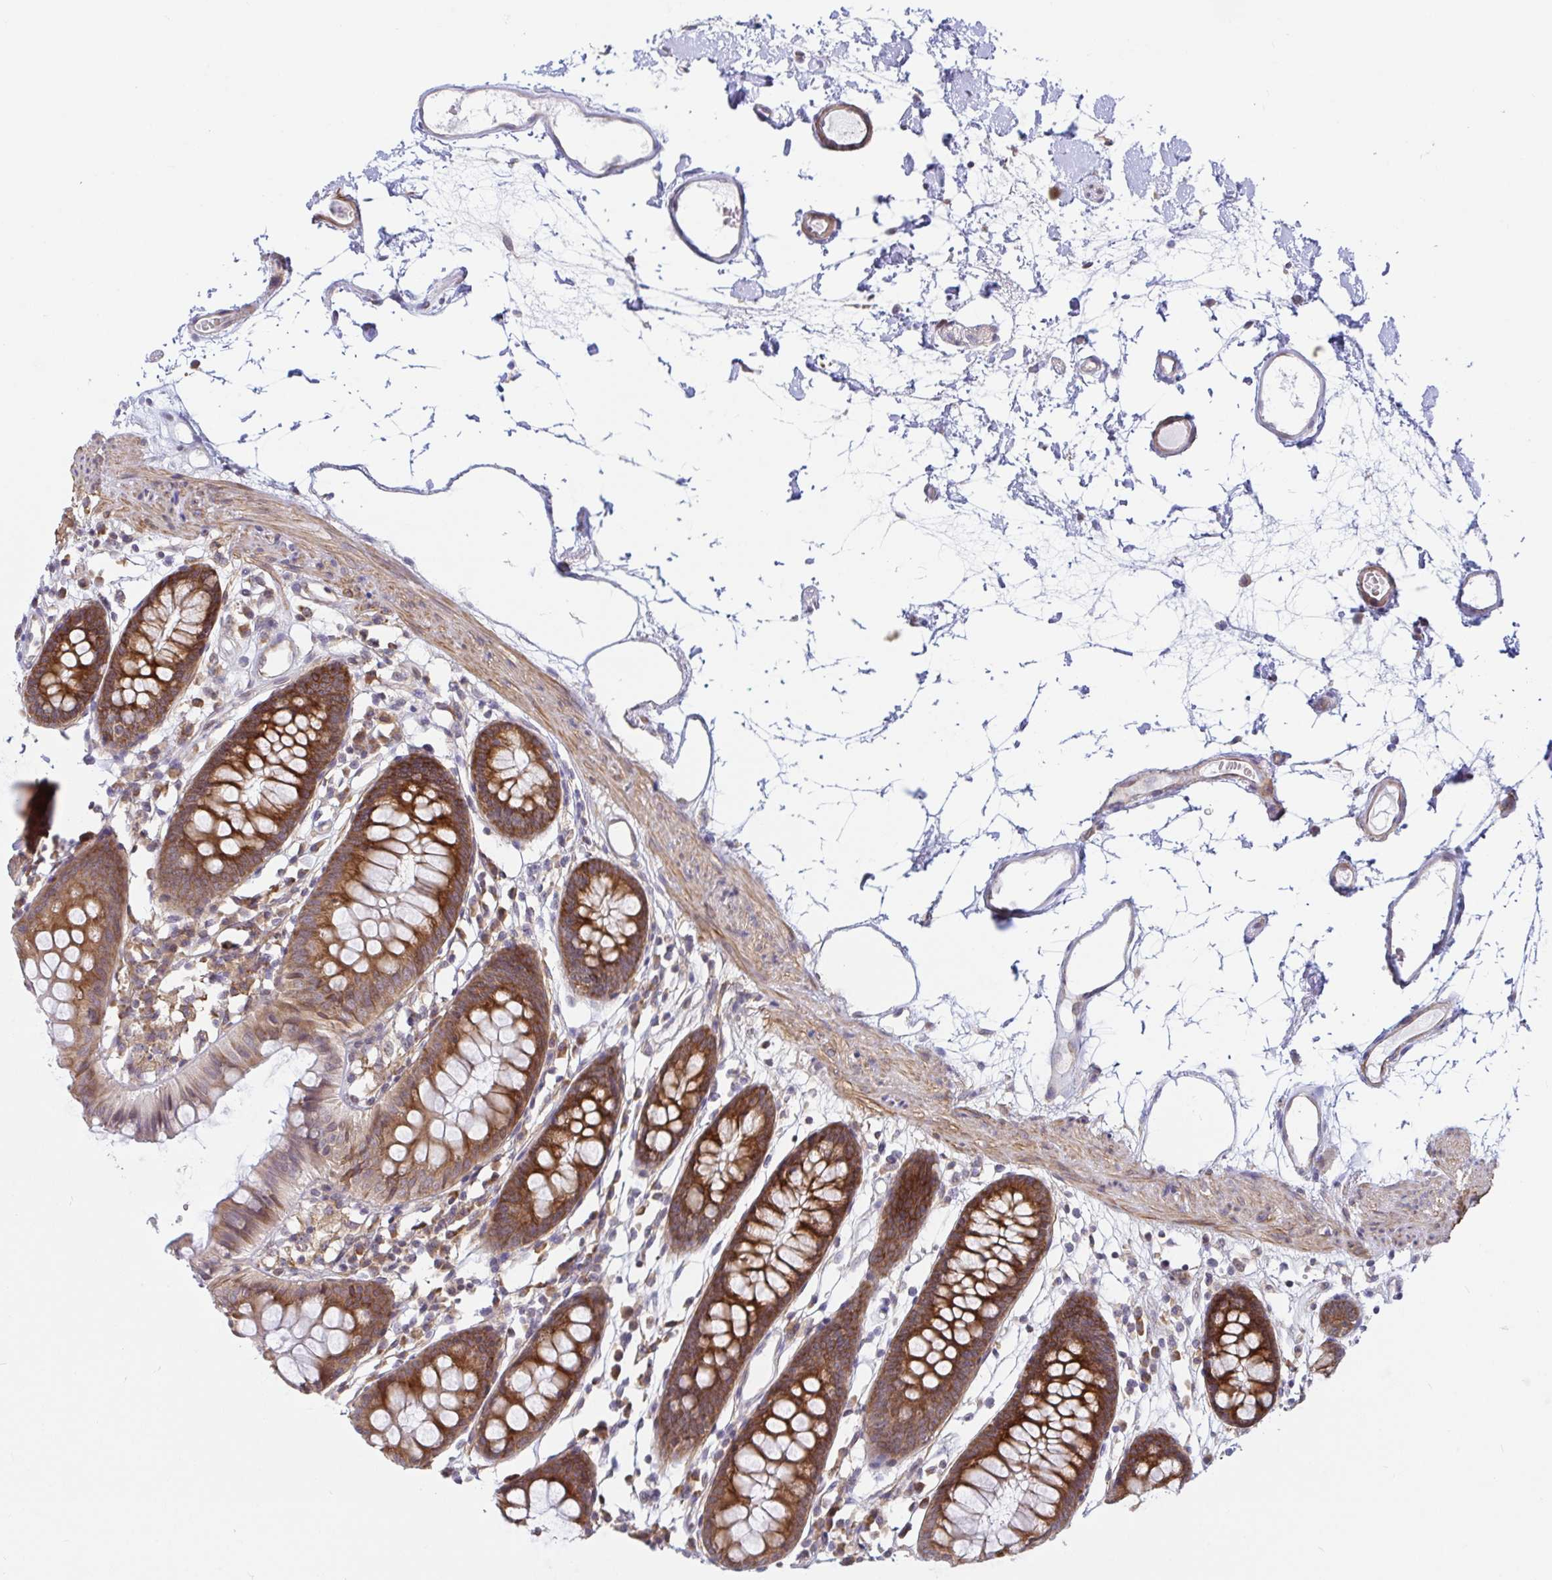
{"staining": {"intensity": "negative", "quantity": "none", "location": "none"}, "tissue": "colon", "cell_type": "Endothelial cells", "image_type": "normal", "snomed": [{"axis": "morphology", "description": "Normal tissue, NOS"}, {"axis": "topography", "description": "Colon"}], "caption": "Immunohistochemistry of unremarkable human colon demonstrates no expression in endothelial cells.", "gene": "LARP1", "patient": {"sex": "female", "age": 84}}